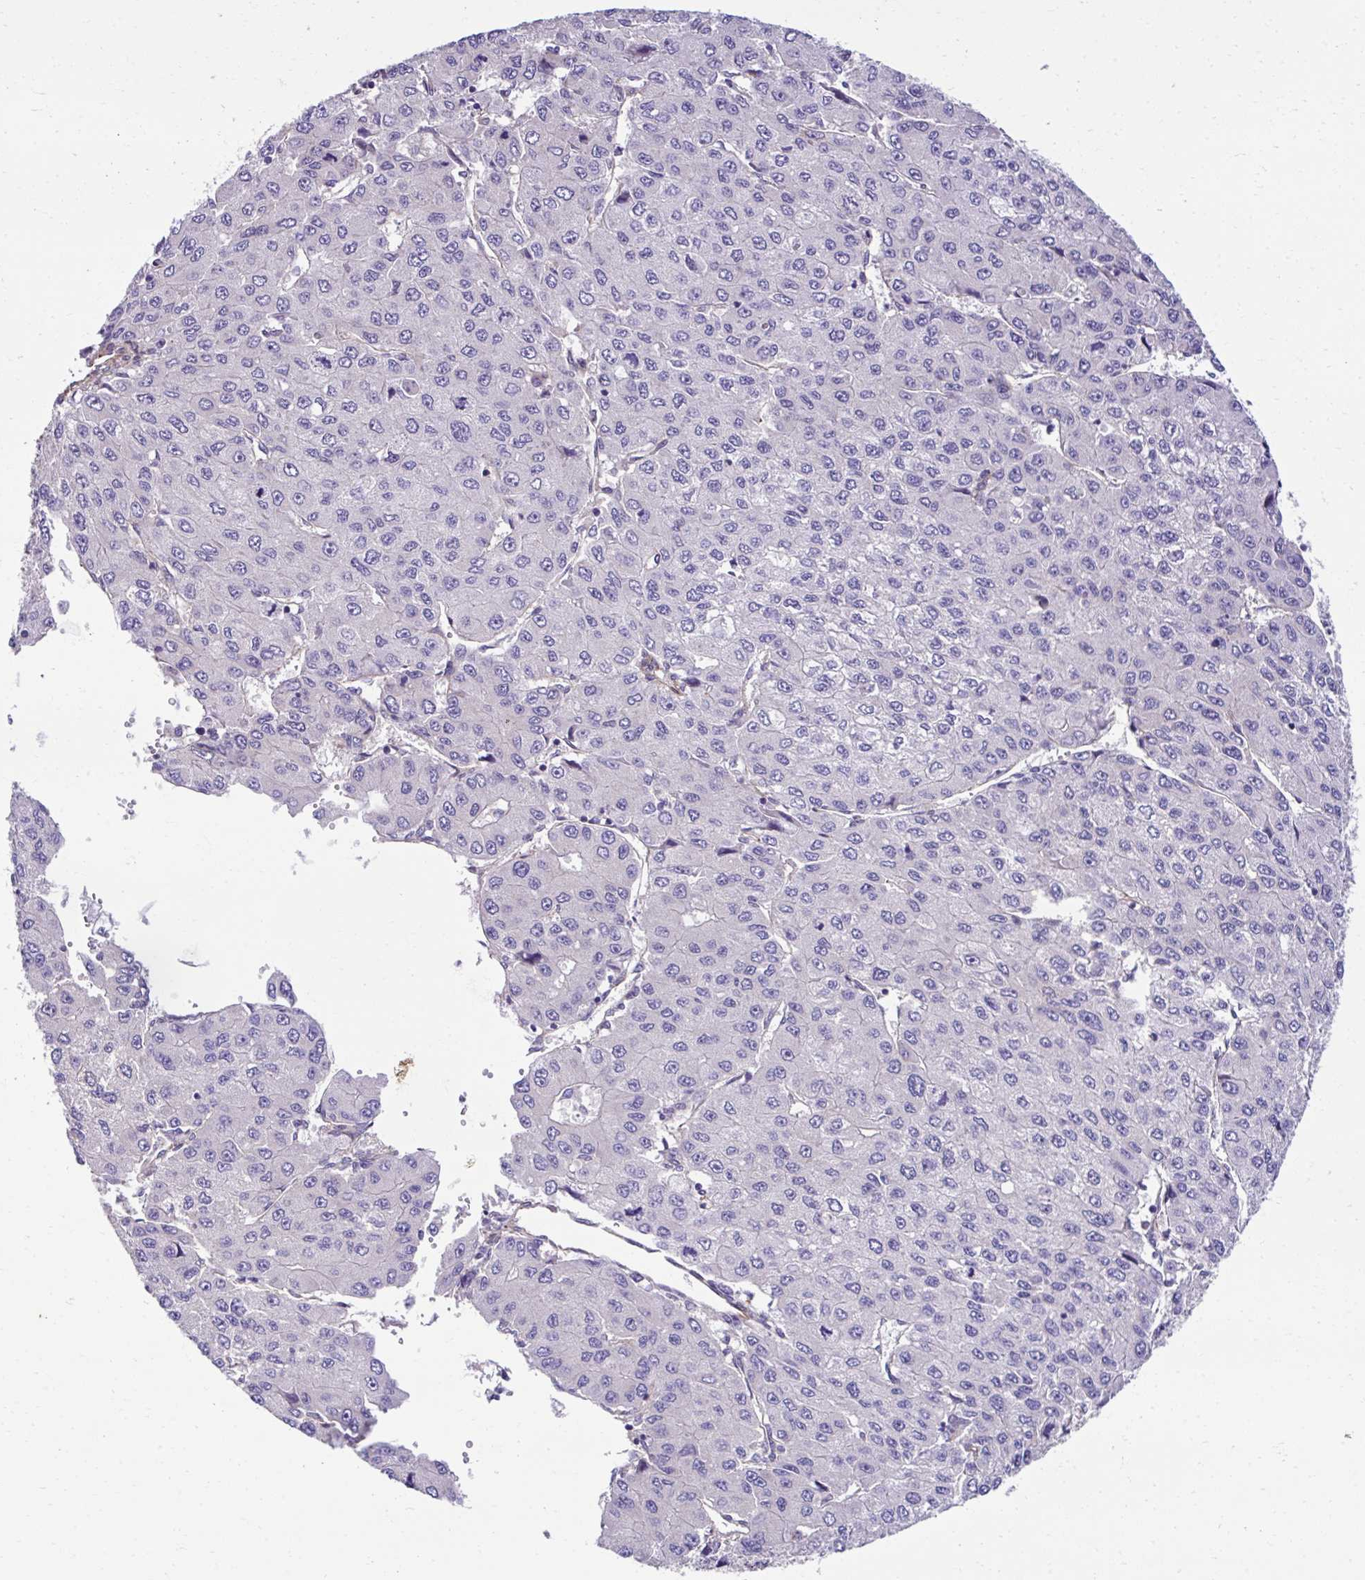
{"staining": {"intensity": "negative", "quantity": "none", "location": "none"}, "tissue": "liver cancer", "cell_type": "Tumor cells", "image_type": "cancer", "snomed": [{"axis": "morphology", "description": "Carcinoma, Hepatocellular, NOS"}, {"axis": "topography", "description": "Liver"}], "caption": "Protein analysis of hepatocellular carcinoma (liver) exhibits no significant expression in tumor cells. (DAB (3,3'-diaminobenzidine) immunohistochemistry (IHC), high magnification).", "gene": "TRIM52", "patient": {"sex": "female", "age": 66}}